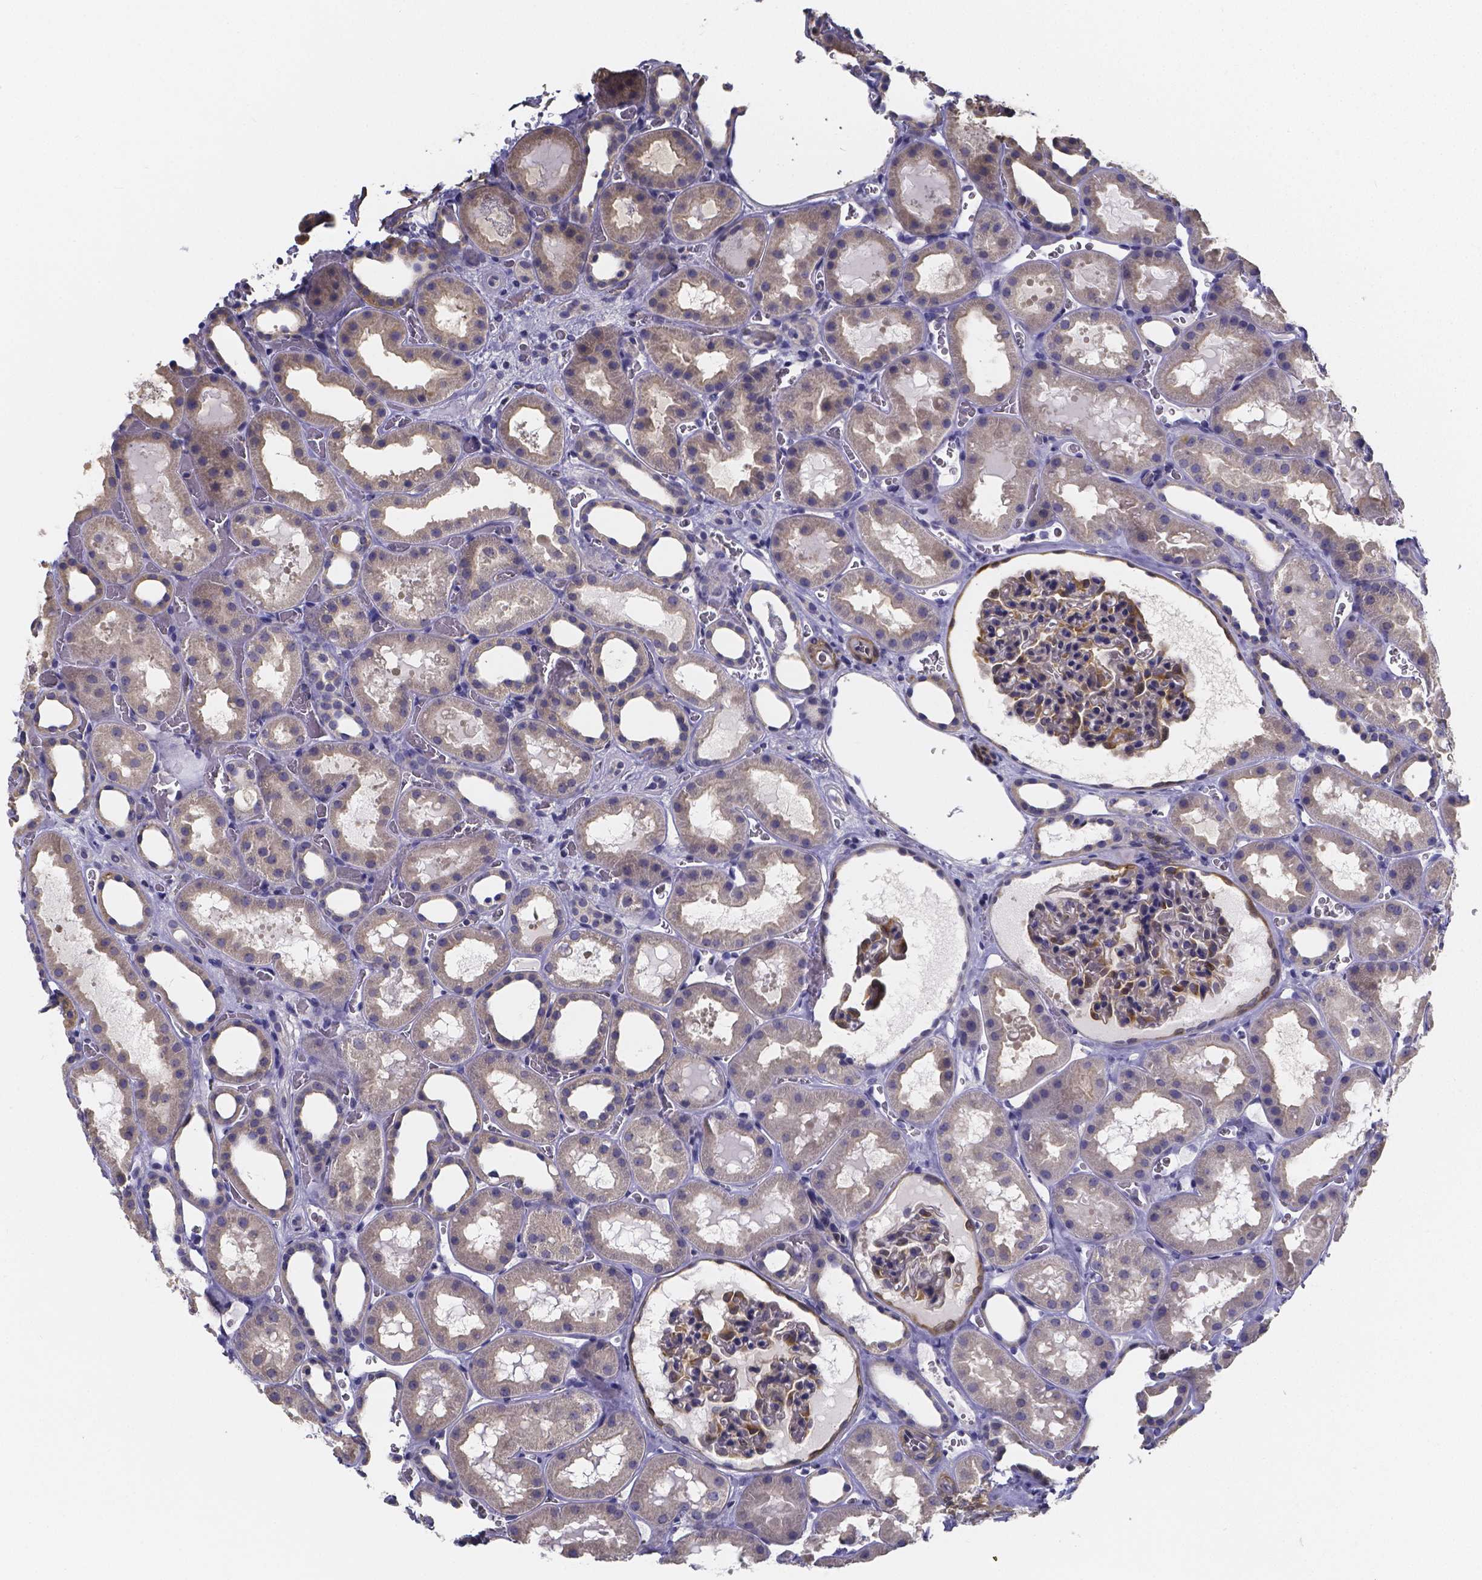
{"staining": {"intensity": "negative", "quantity": "none", "location": "none"}, "tissue": "kidney", "cell_type": "Cells in glomeruli", "image_type": "normal", "snomed": [{"axis": "morphology", "description": "Normal tissue, NOS"}, {"axis": "topography", "description": "Kidney"}], "caption": "DAB (3,3'-diaminobenzidine) immunohistochemical staining of benign human kidney reveals no significant staining in cells in glomeruli. The staining was performed using DAB to visualize the protein expression in brown, while the nuclei were stained in blue with hematoxylin (Magnification: 20x).", "gene": "RERG", "patient": {"sex": "female", "age": 41}}